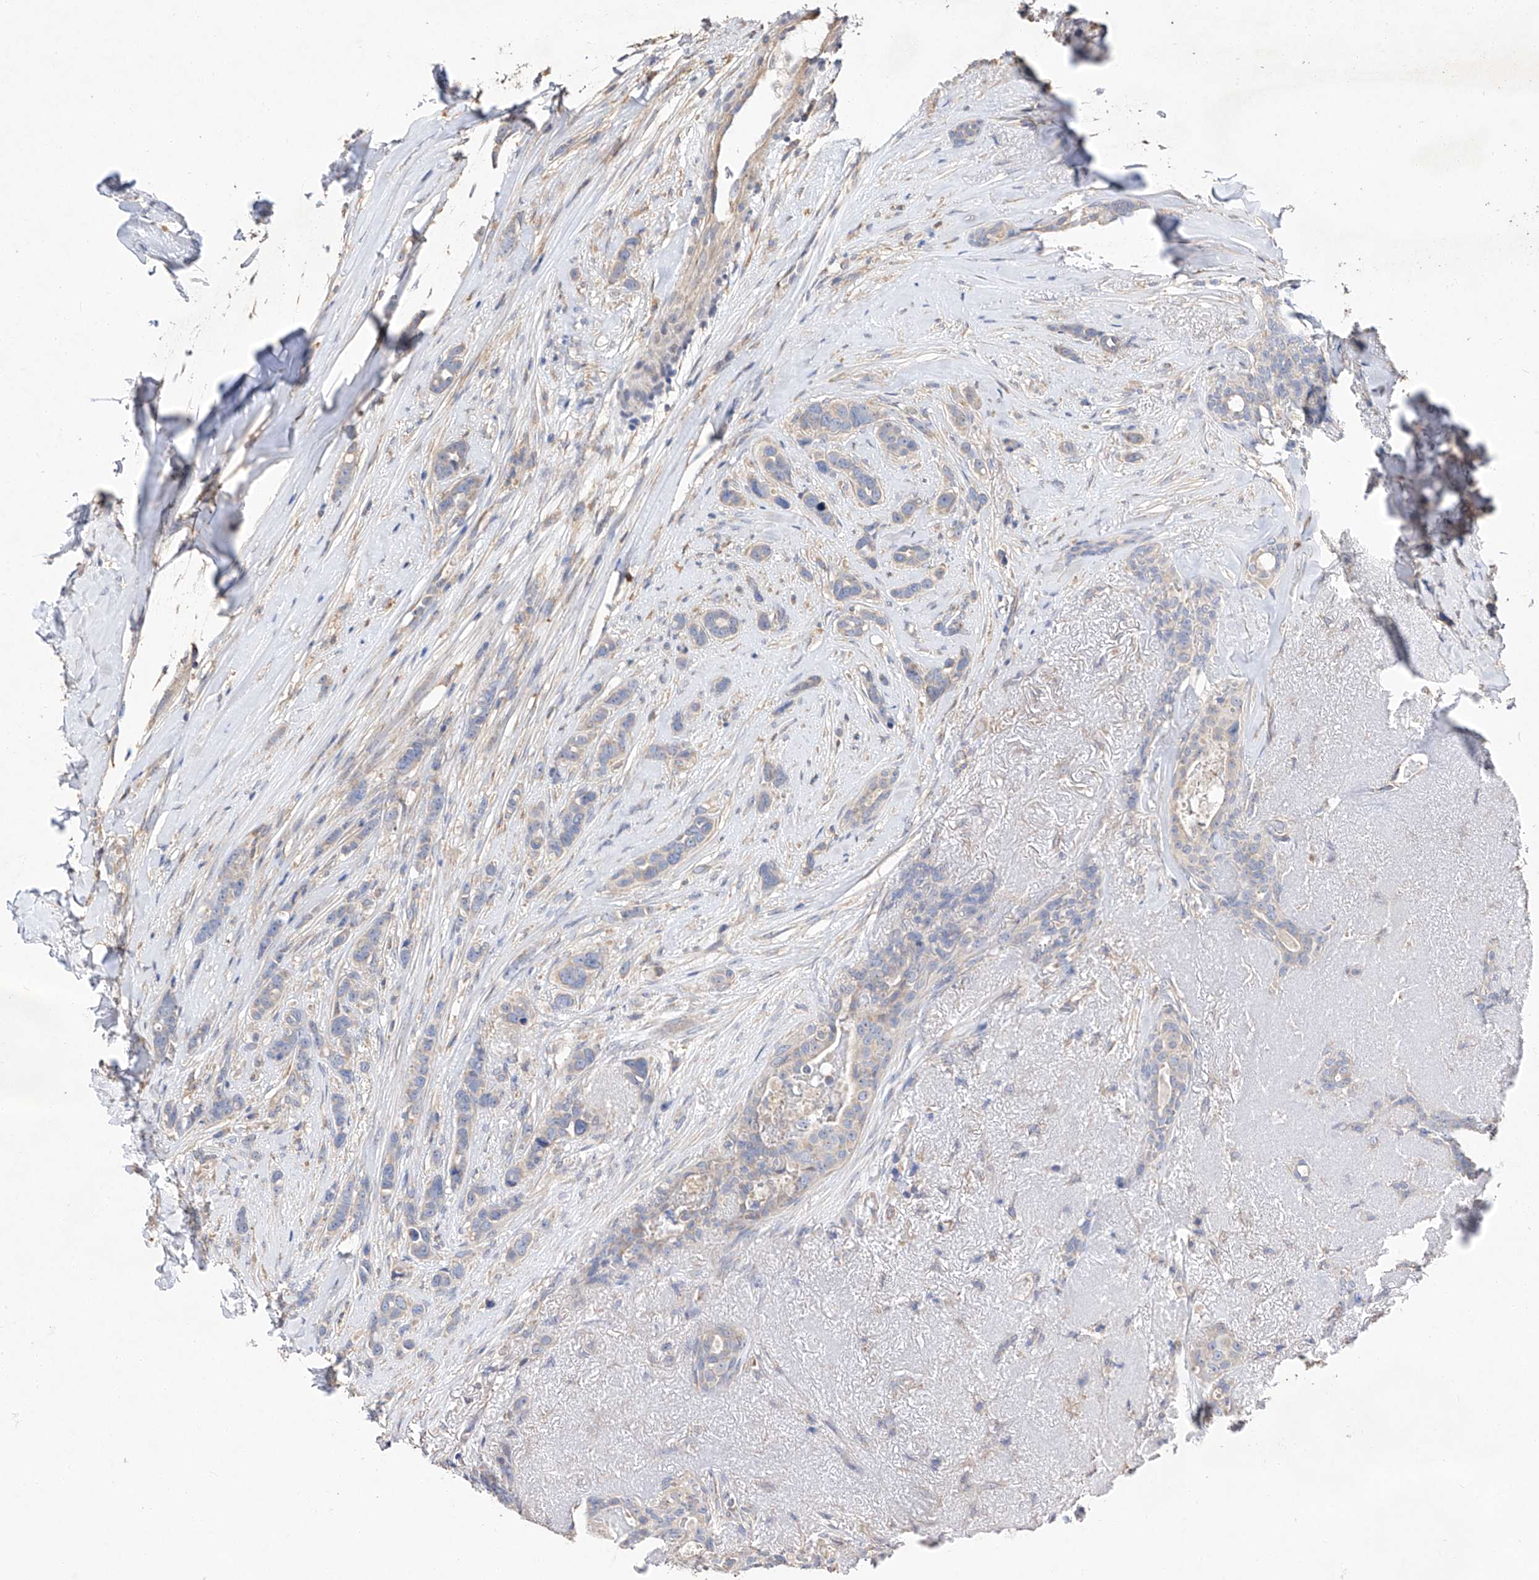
{"staining": {"intensity": "weak", "quantity": "<25%", "location": "cytoplasmic/membranous"}, "tissue": "breast cancer", "cell_type": "Tumor cells", "image_type": "cancer", "snomed": [{"axis": "morphology", "description": "Lobular carcinoma"}, {"axis": "topography", "description": "Breast"}], "caption": "Immunohistochemistry photomicrograph of human breast cancer stained for a protein (brown), which shows no expression in tumor cells.", "gene": "AMD1", "patient": {"sex": "female", "age": 51}}